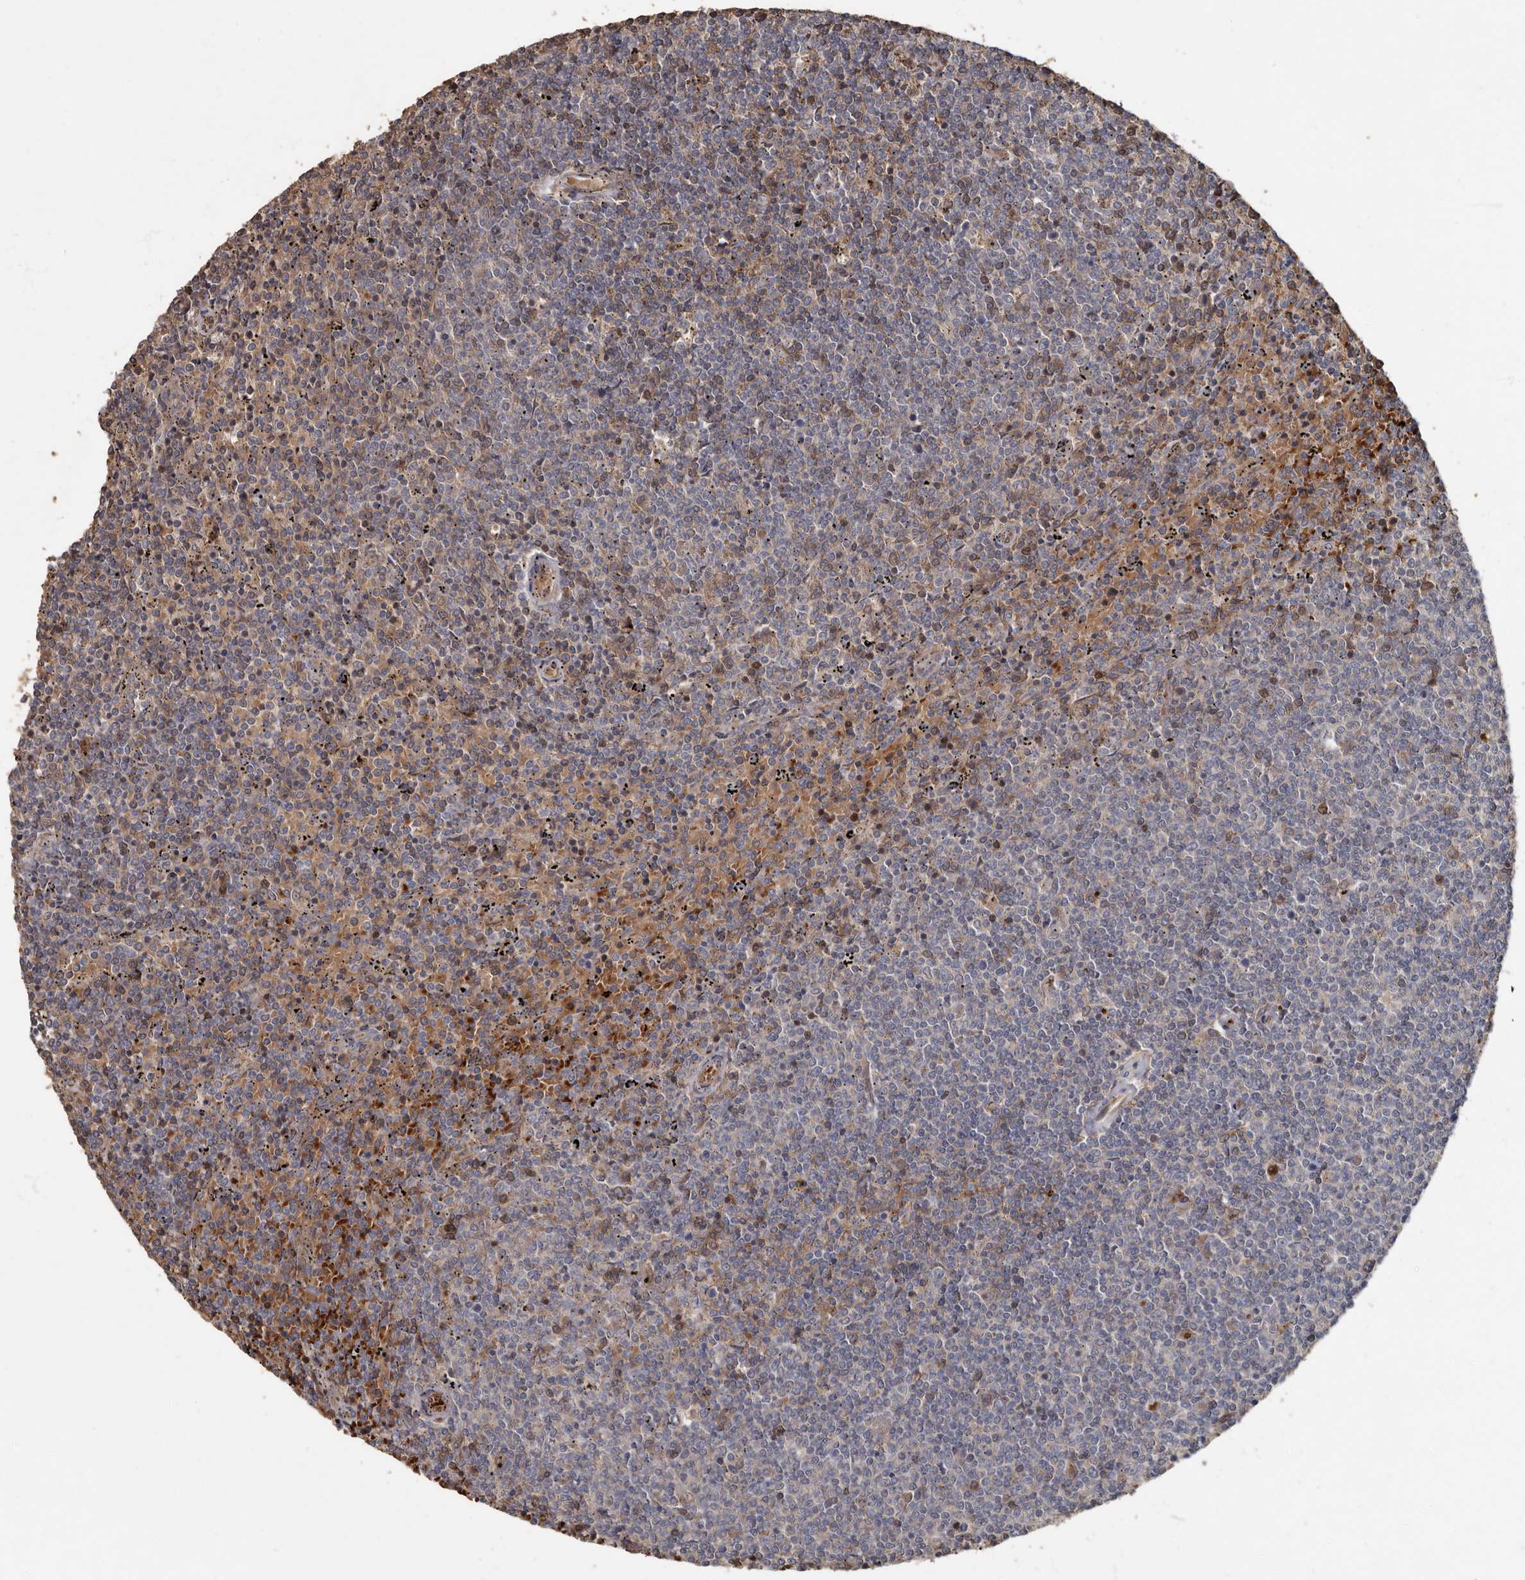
{"staining": {"intensity": "moderate", "quantity": "<25%", "location": "cytoplasmic/membranous"}, "tissue": "lymphoma", "cell_type": "Tumor cells", "image_type": "cancer", "snomed": [{"axis": "morphology", "description": "Malignant lymphoma, non-Hodgkin's type, Low grade"}, {"axis": "topography", "description": "Spleen"}], "caption": "Brown immunohistochemical staining in human malignant lymphoma, non-Hodgkin's type (low-grade) shows moderate cytoplasmic/membranous staining in approximately <25% of tumor cells. Immunohistochemistry stains the protein in brown and the nuclei are stained blue.", "gene": "KIF26B", "patient": {"sex": "female", "age": 50}}